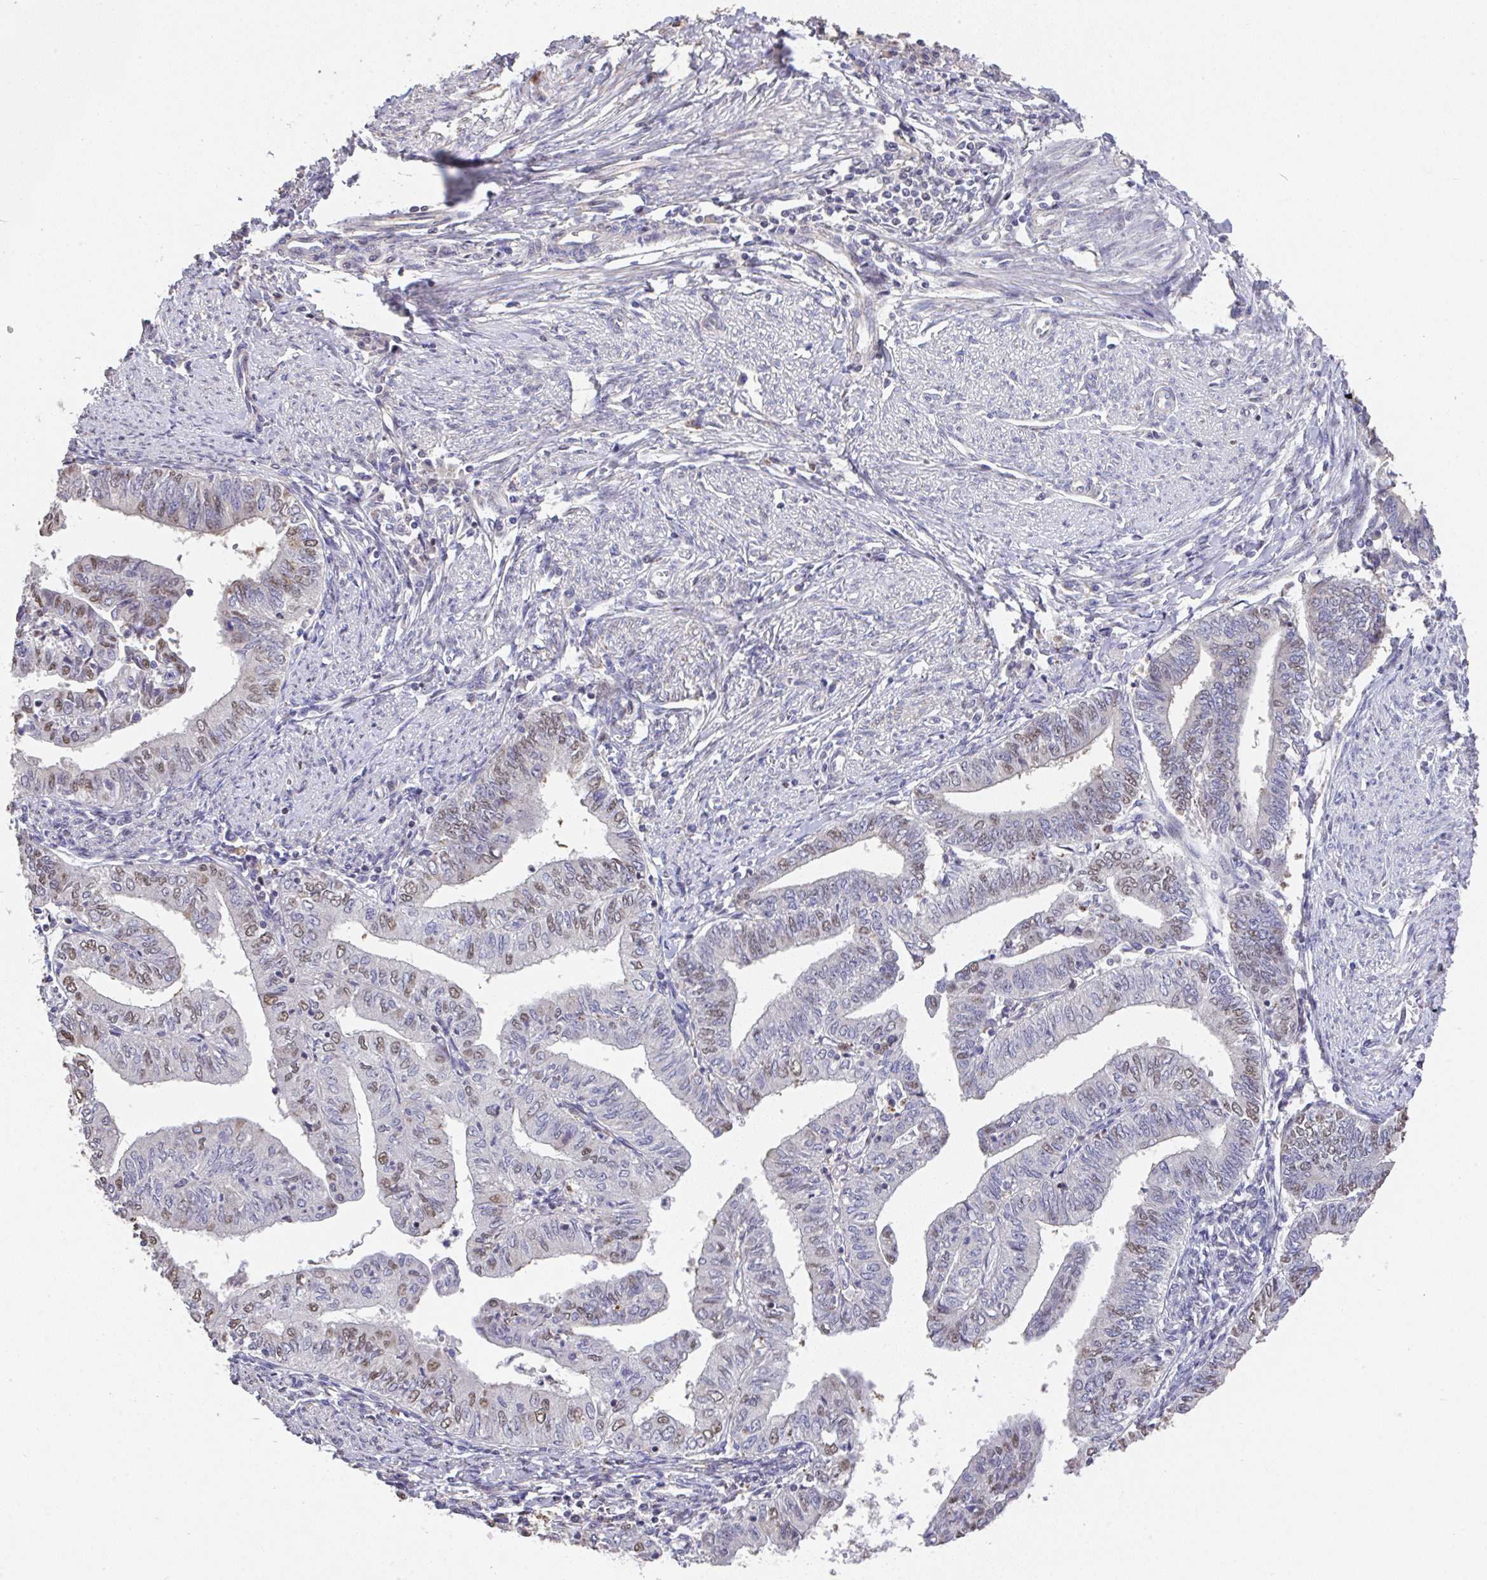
{"staining": {"intensity": "moderate", "quantity": "25%-75%", "location": "nuclear"}, "tissue": "endometrial cancer", "cell_type": "Tumor cells", "image_type": "cancer", "snomed": [{"axis": "morphology", "description": "Adenocarcinoma, NOS"}, {"axis": "topography", "description": "Endometrium"}], "caption": "A brown stain highlights moderate nuclear expression of a protein in endometrial cancer tumor cells.", "gene": "RUNDC3B", "patient": {"sex": "female", "age": 66}}